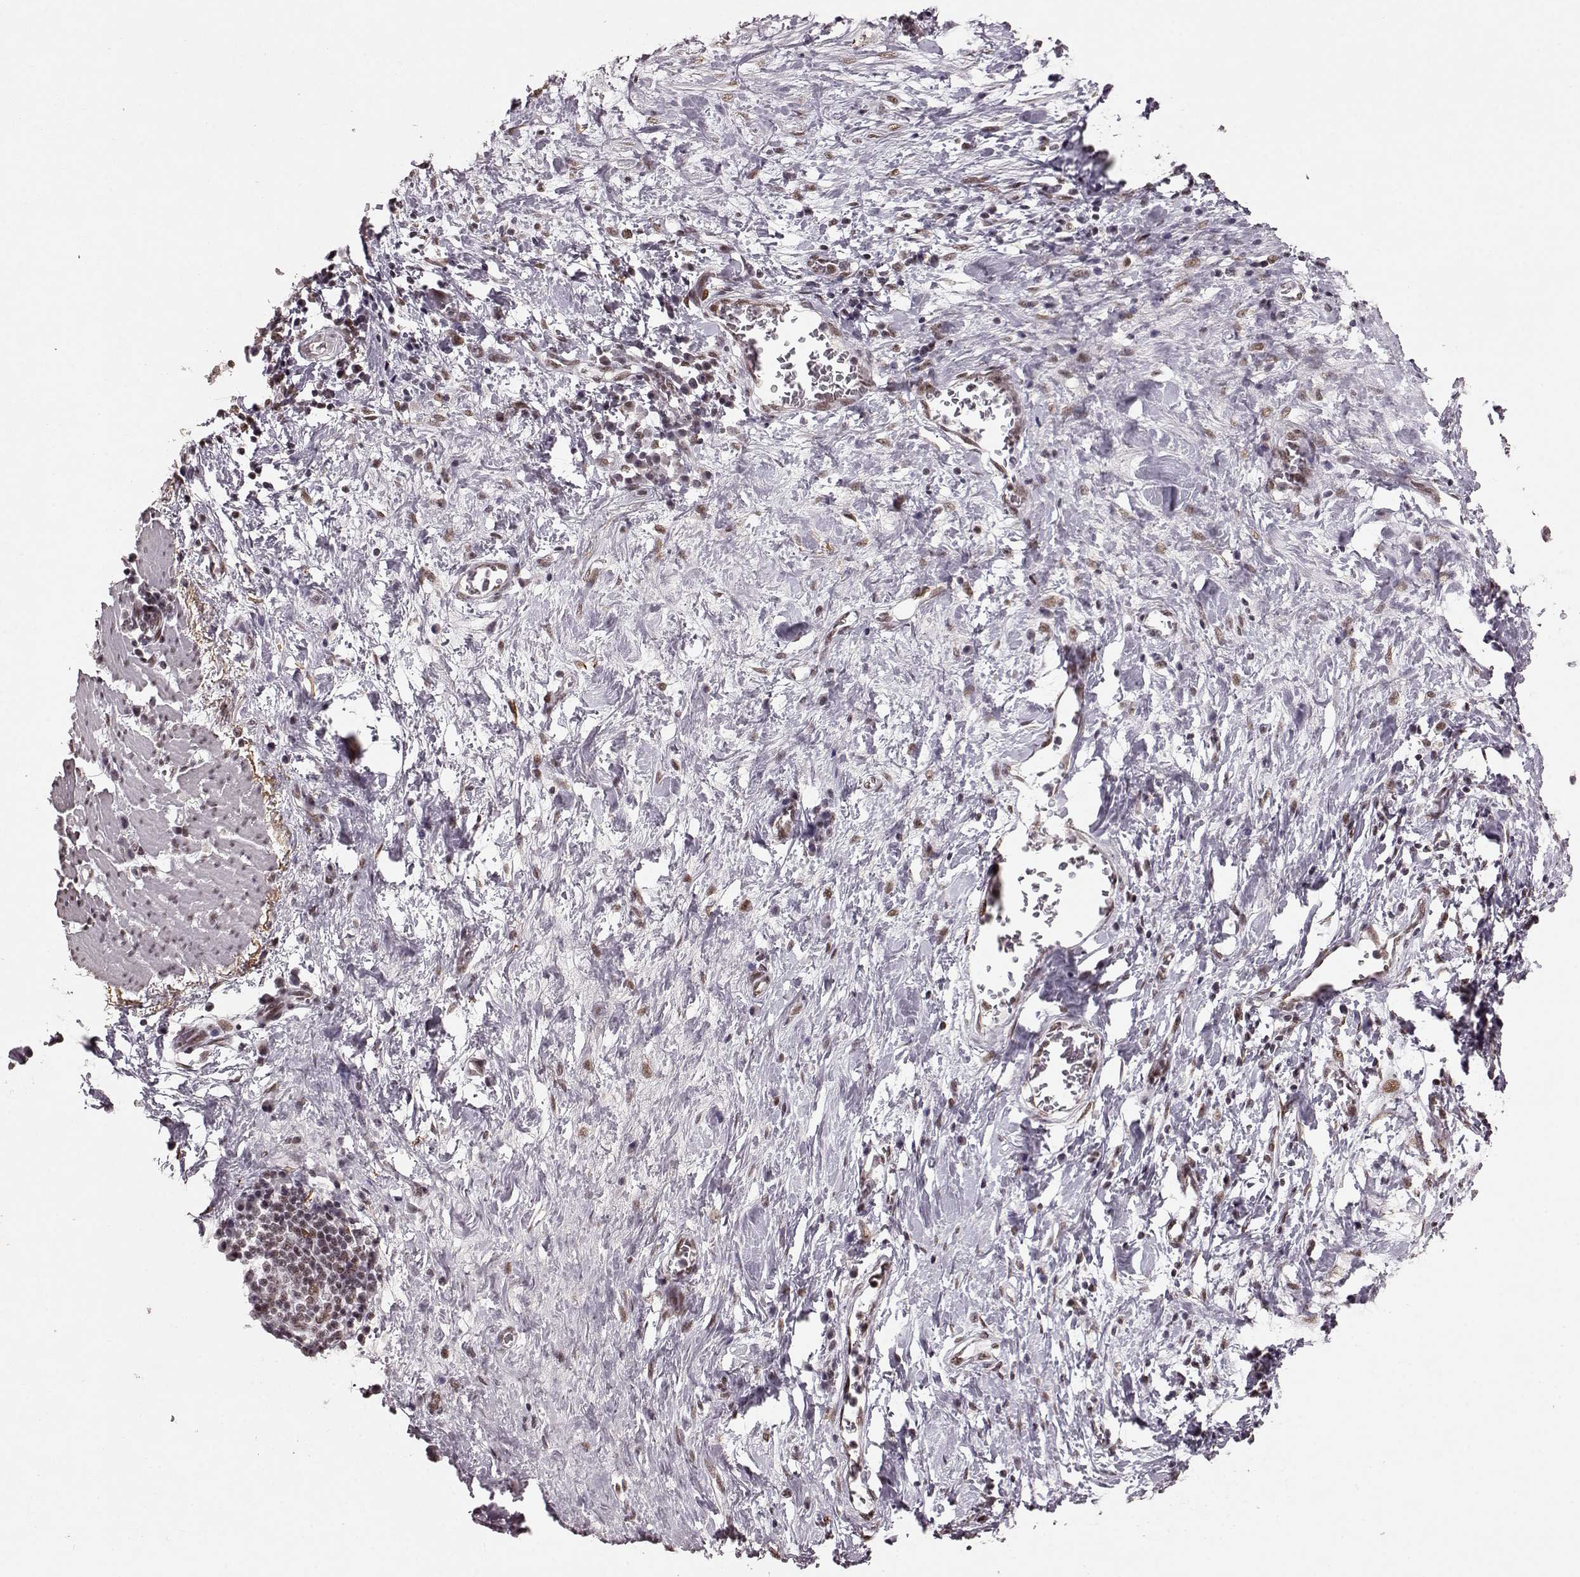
{"staining": {"intensity": "weak", "quantity": ">75%", "location": "nuclear"}, "tissue": "stomach cancer", "cell_type": "Tumor cells", "image_type": "cancer", "snomed": [{"axis": "morphology", "description": "Normal tissue, NOS"}, {"axis": "morphology", "description": "Adenocarcinoma, NOS"}, {"axis": "topography", "description": "Stomach"}], "caption": "The immunohistochemical stain shows weak nuclear expression in tumor cells of stomach cancer tissue.", "gene": "RRAGD", "patient": {"sex": "female", "age": 64}}